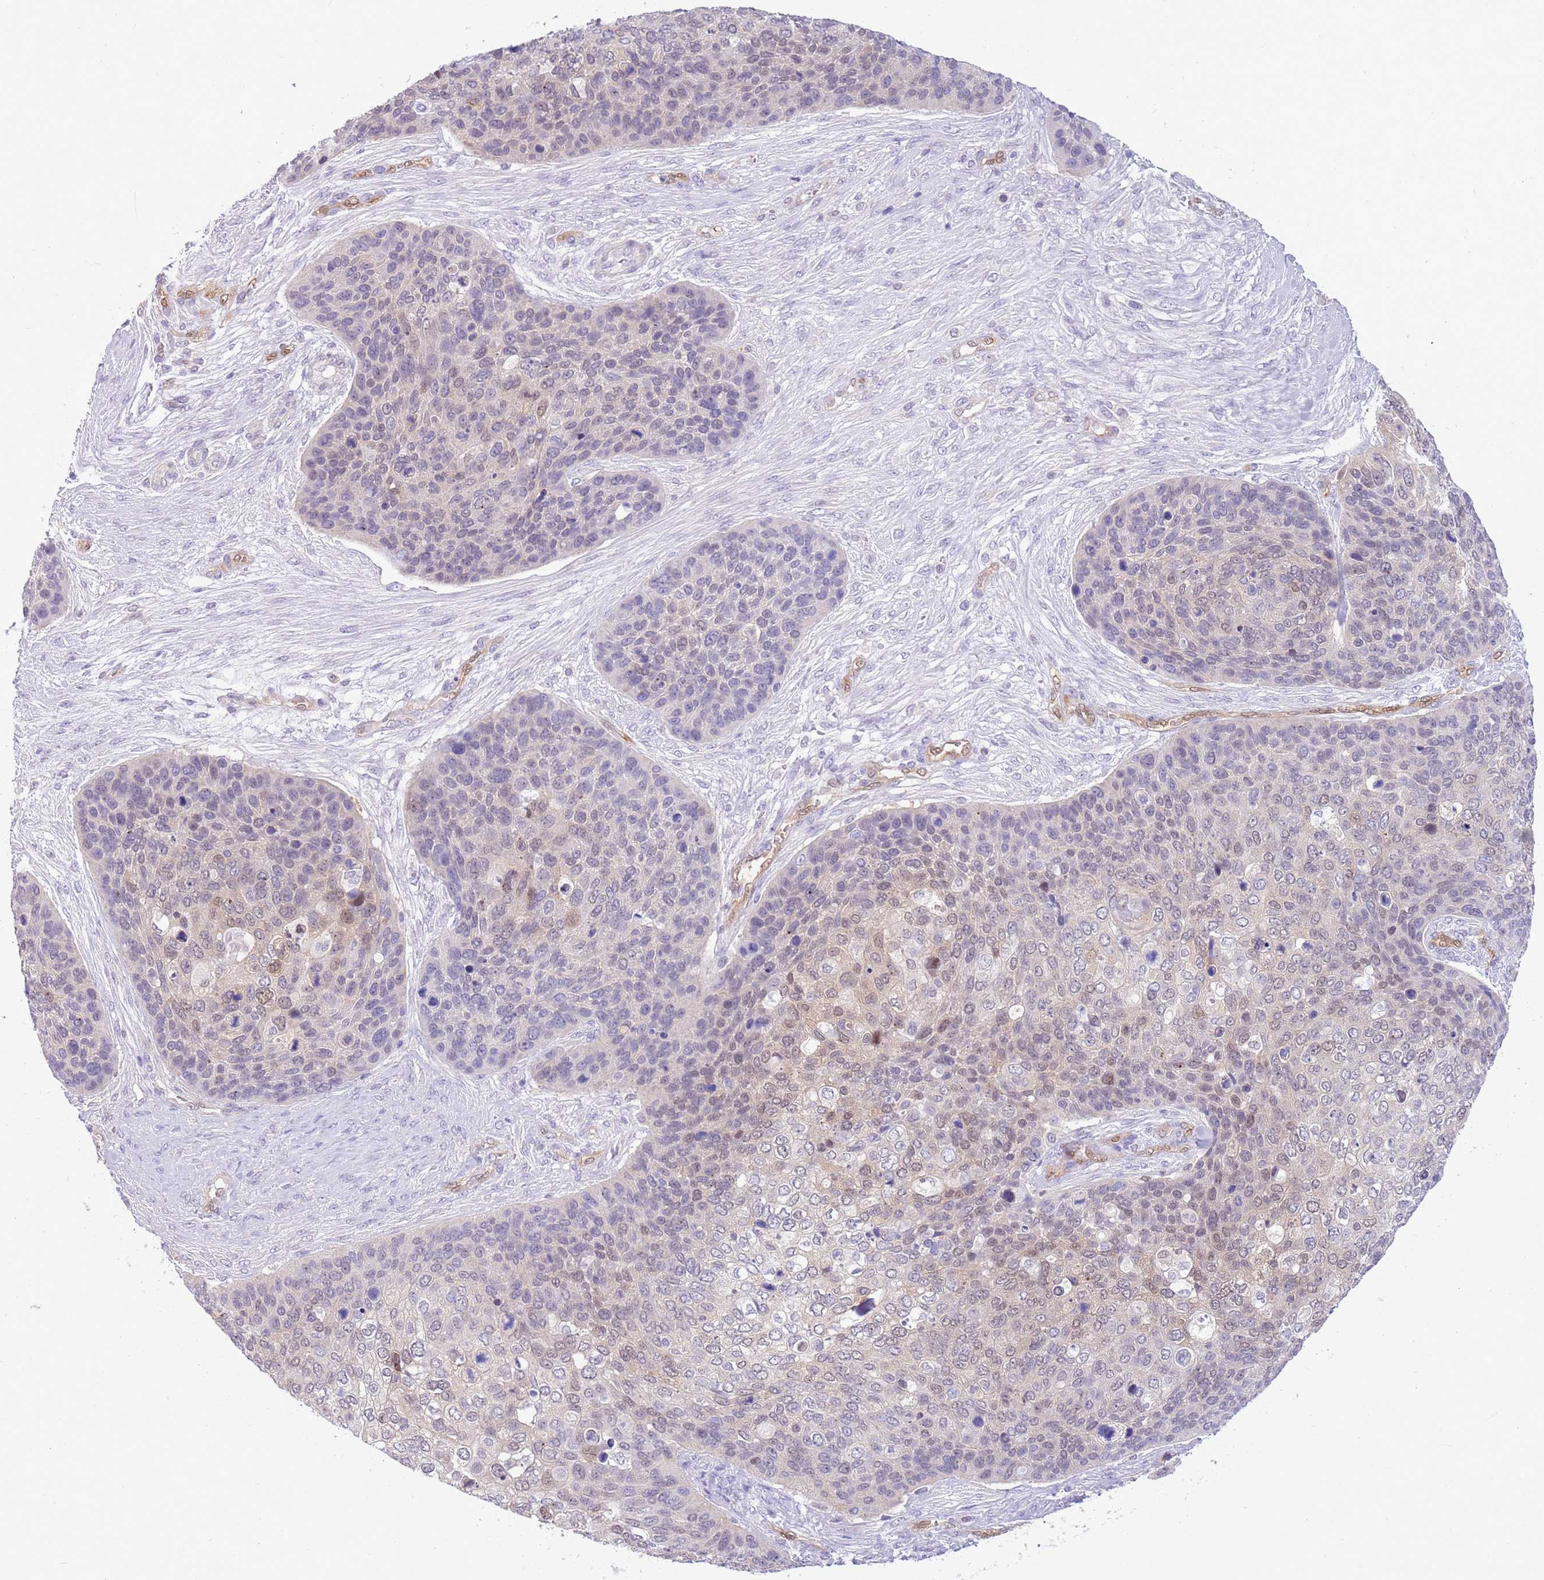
{"staining": {"intensity": "weak", "quantity": "<25%", "location": "nuclear"}, "tissue": "skin cancer", "cell_type": "Tumor cells", "image_type": "cancer", "snomed": [{"axis": "morphology", "description": "Basal cell carcinoma"}, {"axis": "topography", "description": "Skin"}], "caption": "The IHC histopathology image has no significant expression in tumor cells of skin cancer (basal cell carcinoma) tissue.", "gene": "DDI2", "patient": {"sex": "female", "age": 74}}